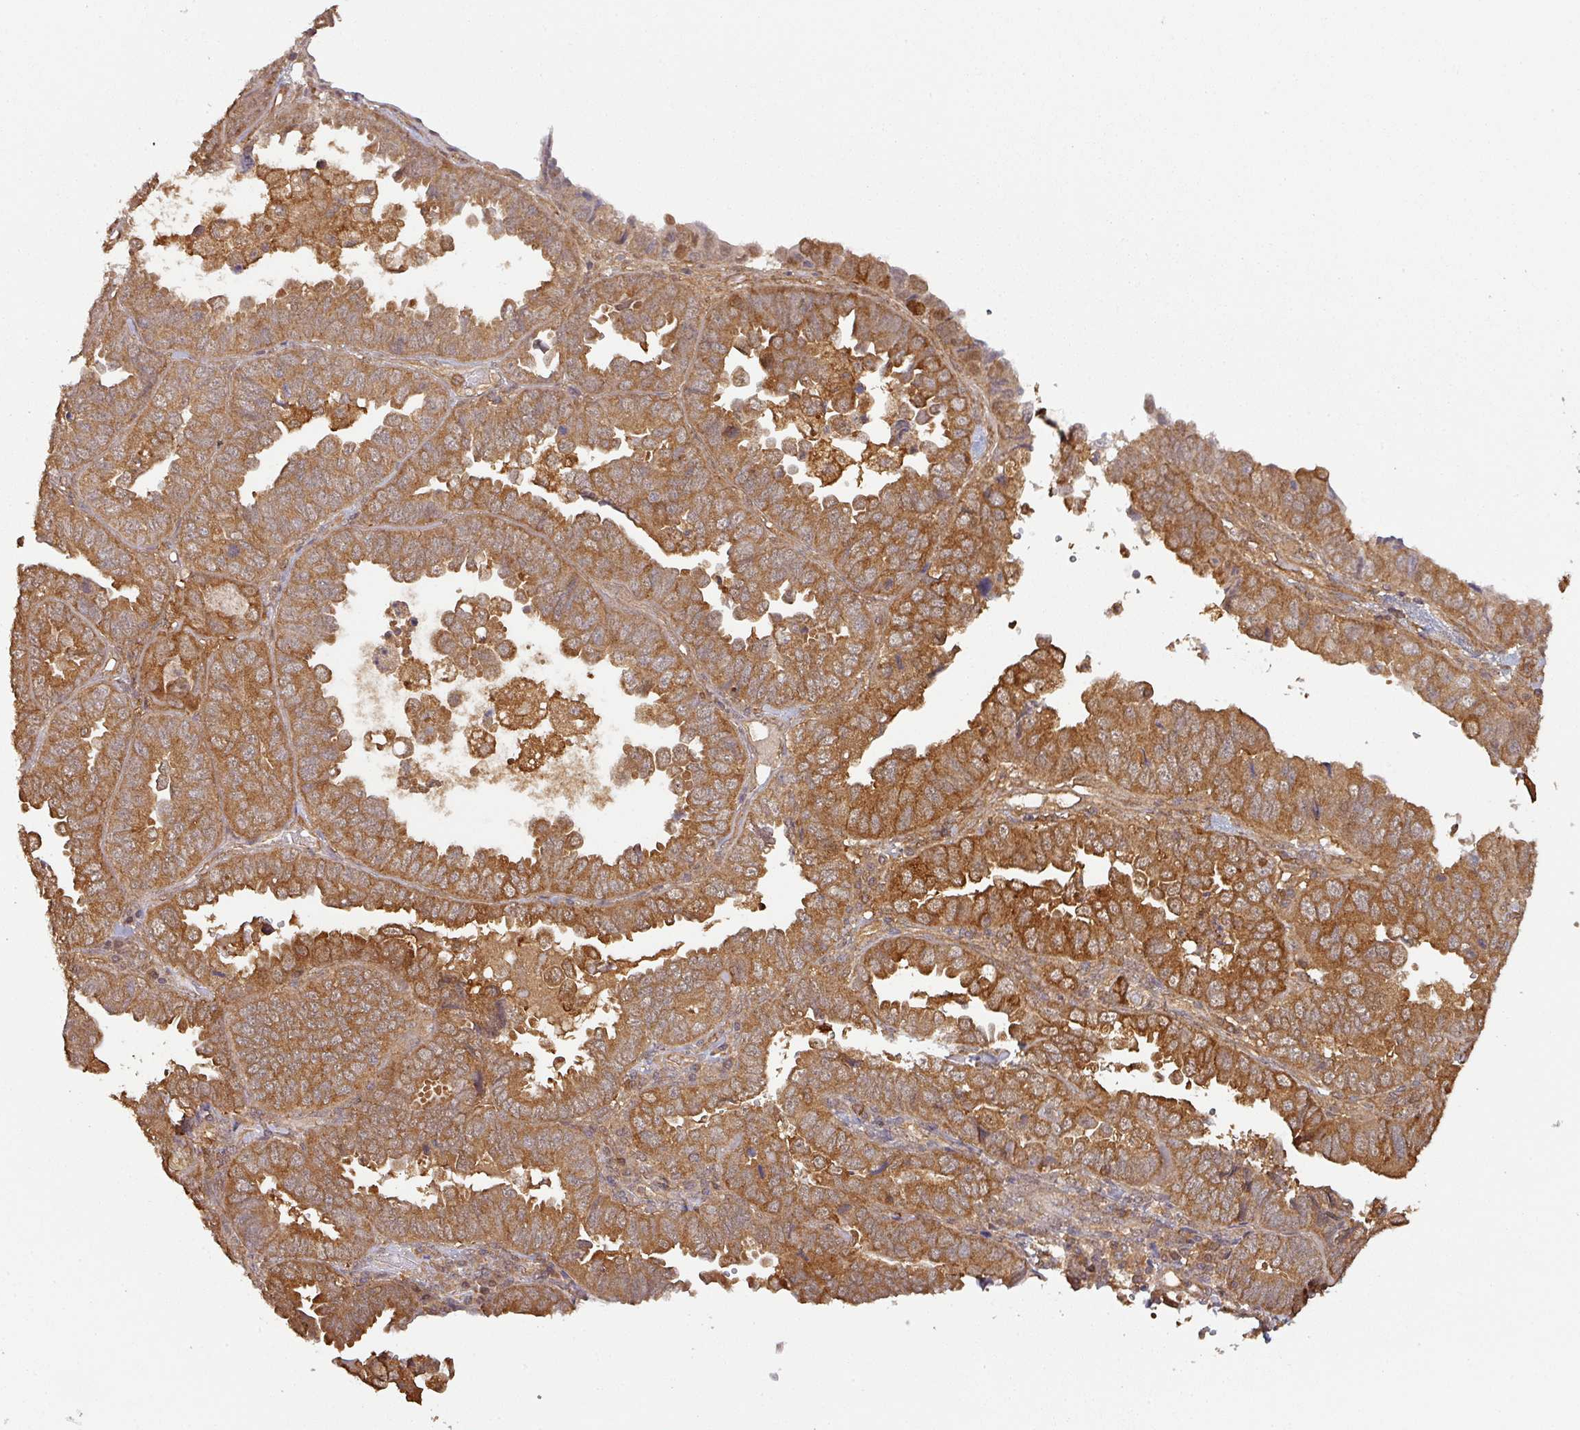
{"staining": {"intensity": "moderate", "quantity": ">75%", "location": "cytoplasmic/membranous"}, "tissue": "endometrial cancer", "cell_type": "Tumor cells", "image_type": "cancer", "snomed": [{"axis": "morphology", "description": "Adenocarcinoma, NOS"}, {"axis": "topography", "description": "Endometrium"}], "caption": "Protein analysis of endometrial cancer tissue exhibits moderate cytoplasmic/membranous positivity in about >75% of tumor cells. (IHC, brightfield microscopy, high magnification).", "gene": "ZNF322", "patient": {"sex": "female", "age": 79}}